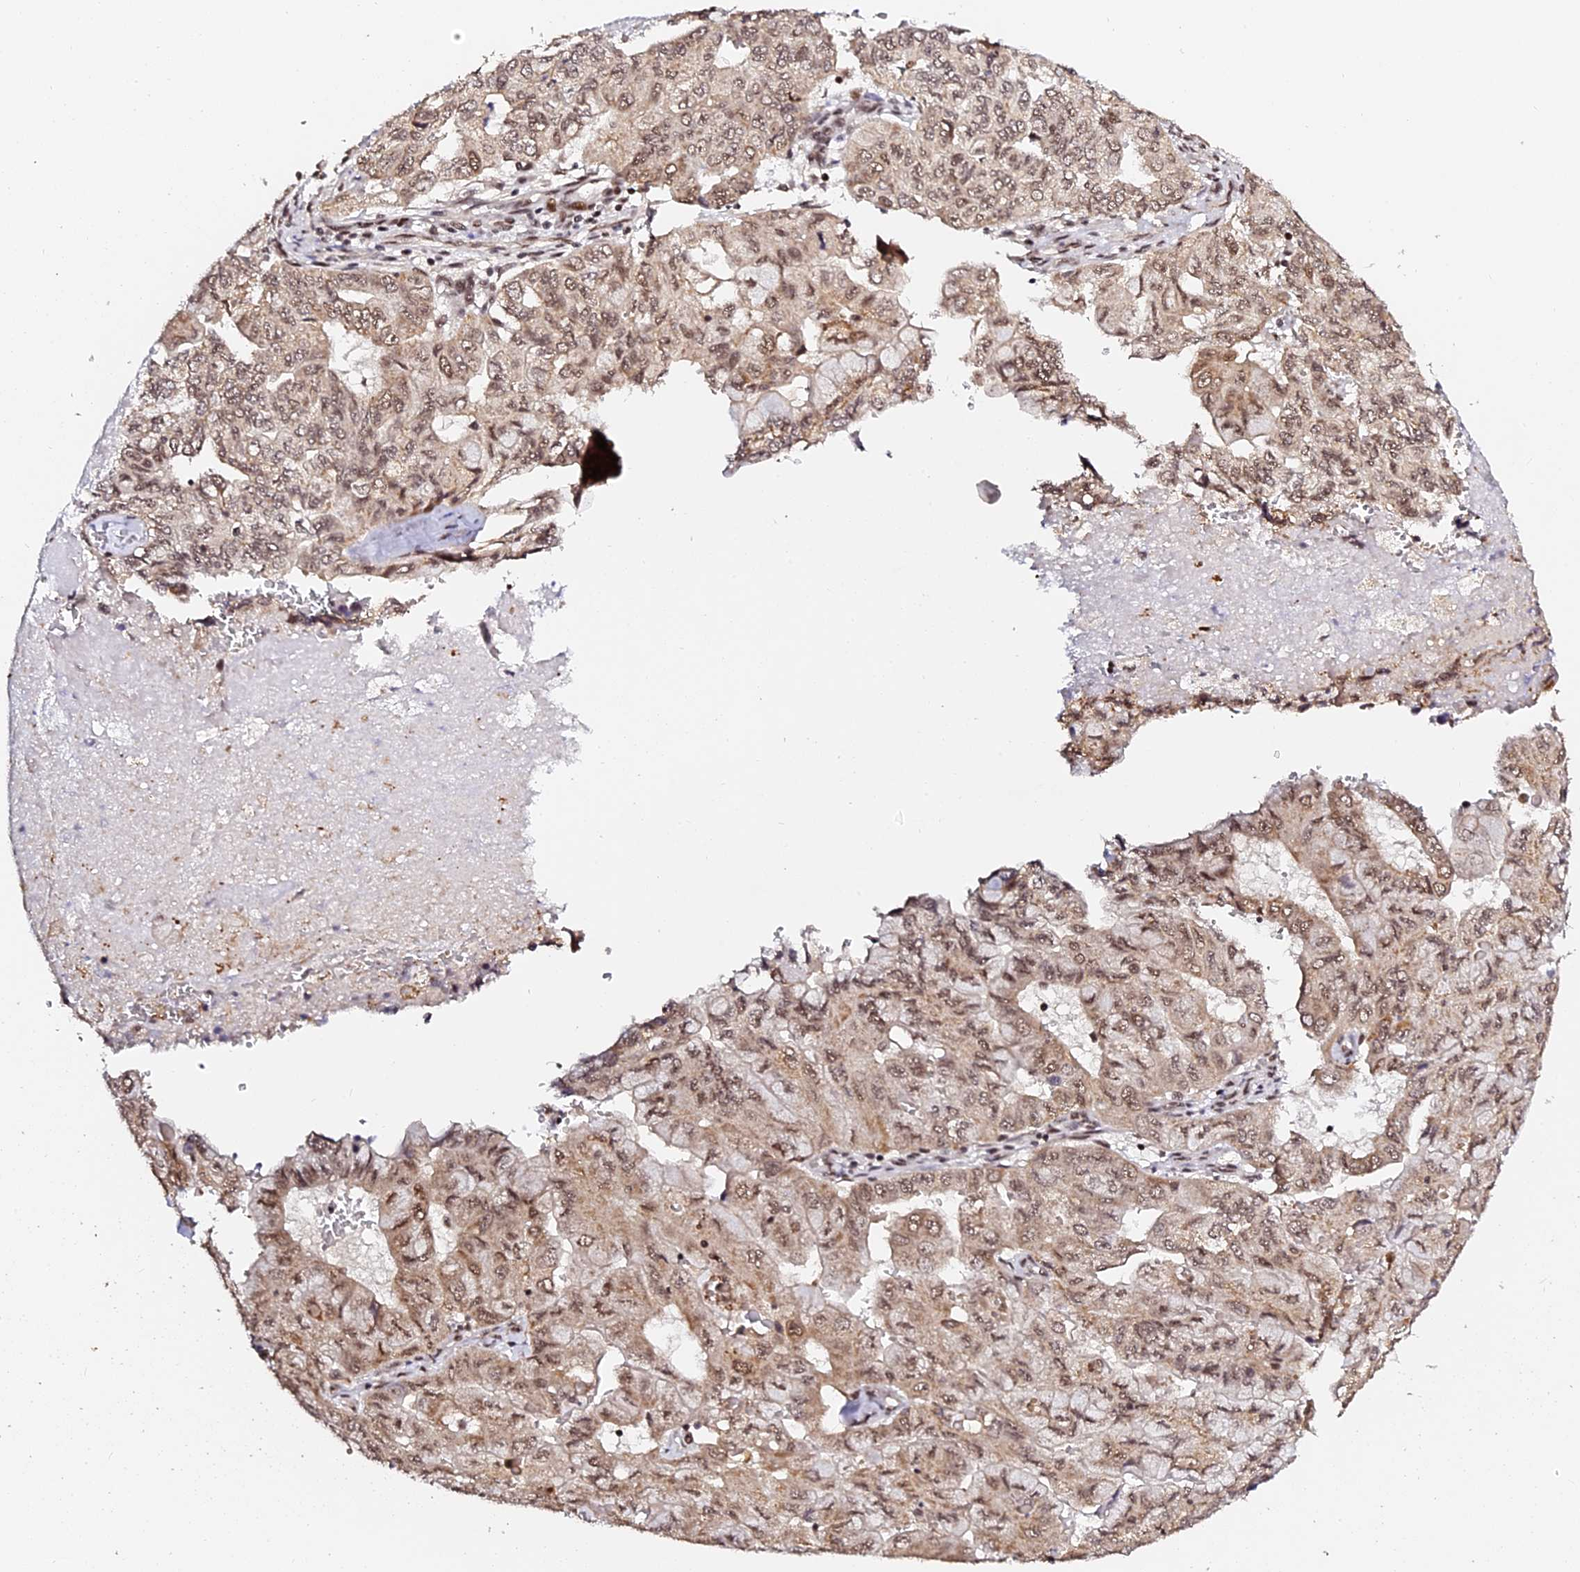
{"staining": {"intensity": "moderate", "quantity": ">75%", "location": "nuclear"}, "tissue": "pancreatic cancer", "cell_type": "Tumor cells", "image_type": "cancer", "snomed": [{"axis": "morphology", "description": "Adenocarcinoma, NOS"}, {"axis": "topography", "description": "Pancreas"}], "caption": "A histopathology image of pancreatic adenocarcinoma stained for a protein exhibits moderate nuclear brown staining in tumor cells. The staining is performed using DAB brown chromogen to label protein expression. The nuclei are counter-stained blue using hematoxylin.", "gene": "MCRS1", "patient": {"sex": "male", "age": 51}}